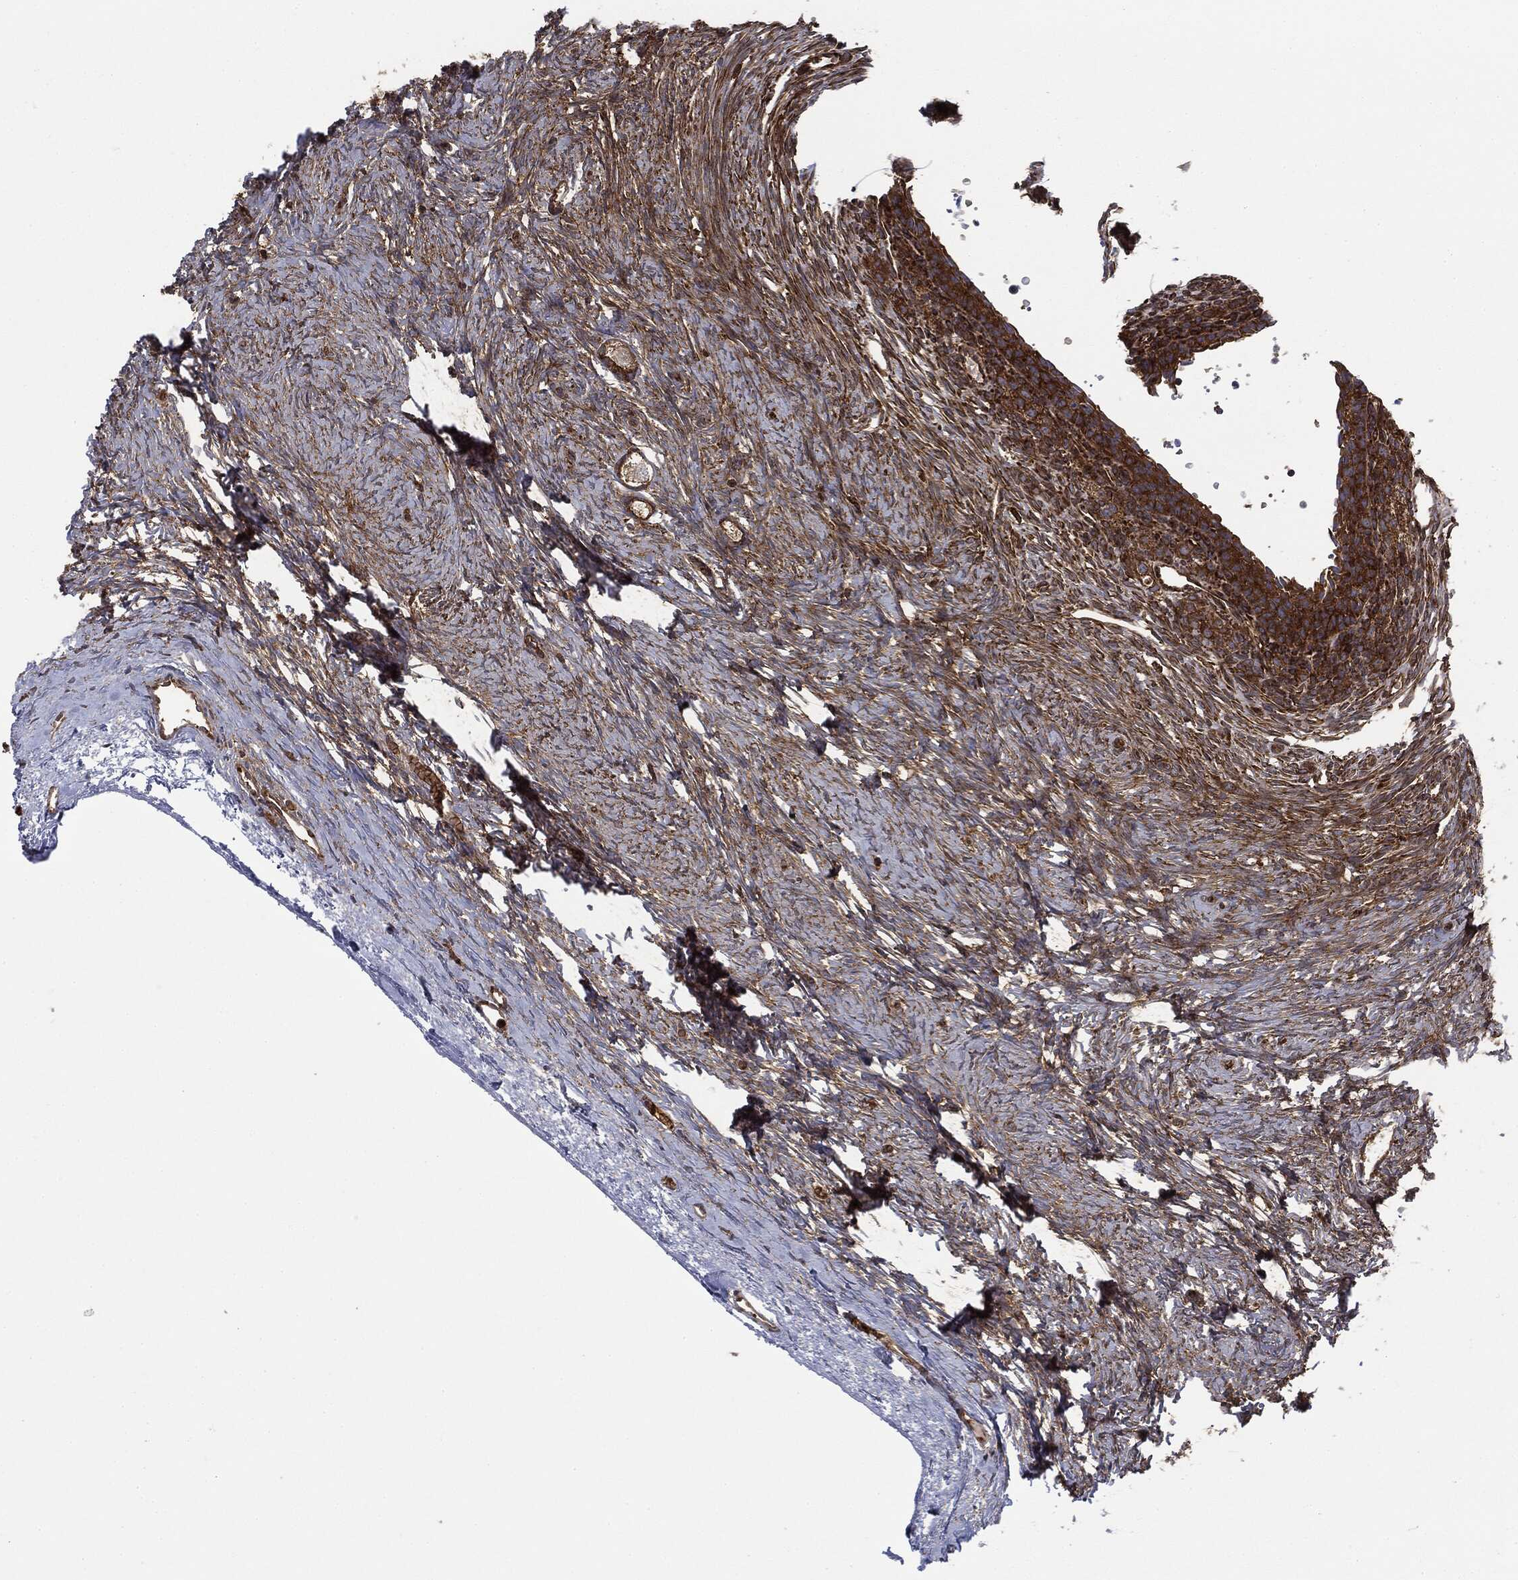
{"staining": {"intensity": "moderate", "quantity": "<25%", "location": "cytoplasmic/membranous"}, "tissue": "ovary", "cell_type": "Follicle cells", "image_type": "normal", "snomed": [{"axis": "morphology", "description": "Normal tissue, NOS"}, {"axis": "topography", "description": "Ovary"}], "caption": "DAB (3,3'-diaminobenzidine) immunohistochemical staining of benign human ovary demonstrates moderate cytoplasmic/membranous protein expression in about <25% of follicle cells.", "gene": "EIF2AK2", "patient": {"sex": "female", "age": 27}}